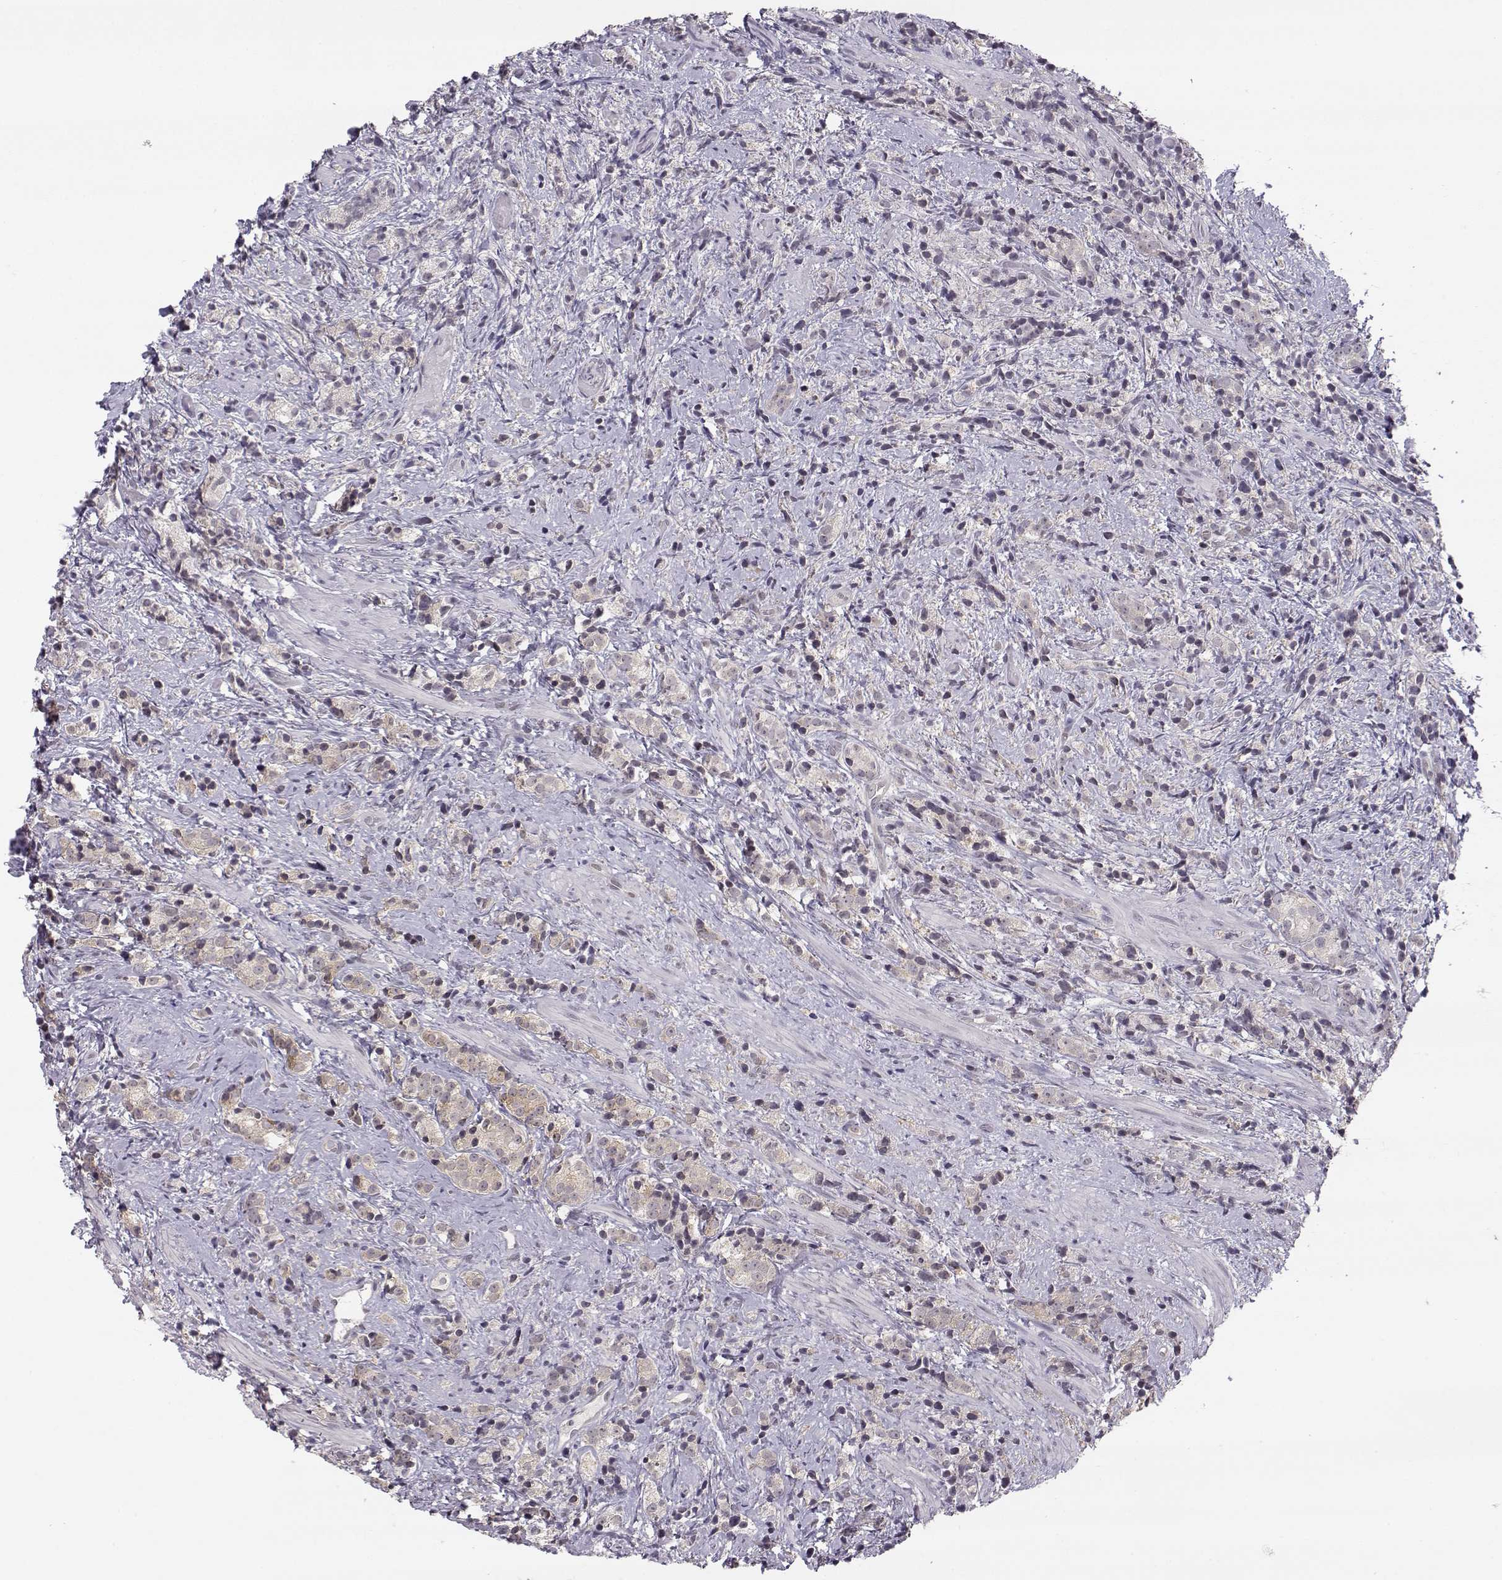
{"staining": {"intensity": "weak", "quantity": "25%-75%", "location": "cytoplasmic/membranous"}, "tissue": "prostate cancer", "cell_type": "Tumor cells", "image_type": "cancer", "snomed": [{"axis": "morphology", "description": "Adenocarcinoma, High grade"}, {"axis": "topography", "description": "Prostate"}], "caption": "IHC staining of prostate adenocarcinoma (high-grade), which reveals low levels of weak cytoplasmic/membranous staining in about 25%-75% of tumor cells indicating weak cytoplasmic/membranous protein expression. The staining was performed using DAB (brown) for protein detection and nuclei were counterstained in hematoxylin (blue).", "gene": "KIF13B", "patient": {"sex": "male", "age": 53}}